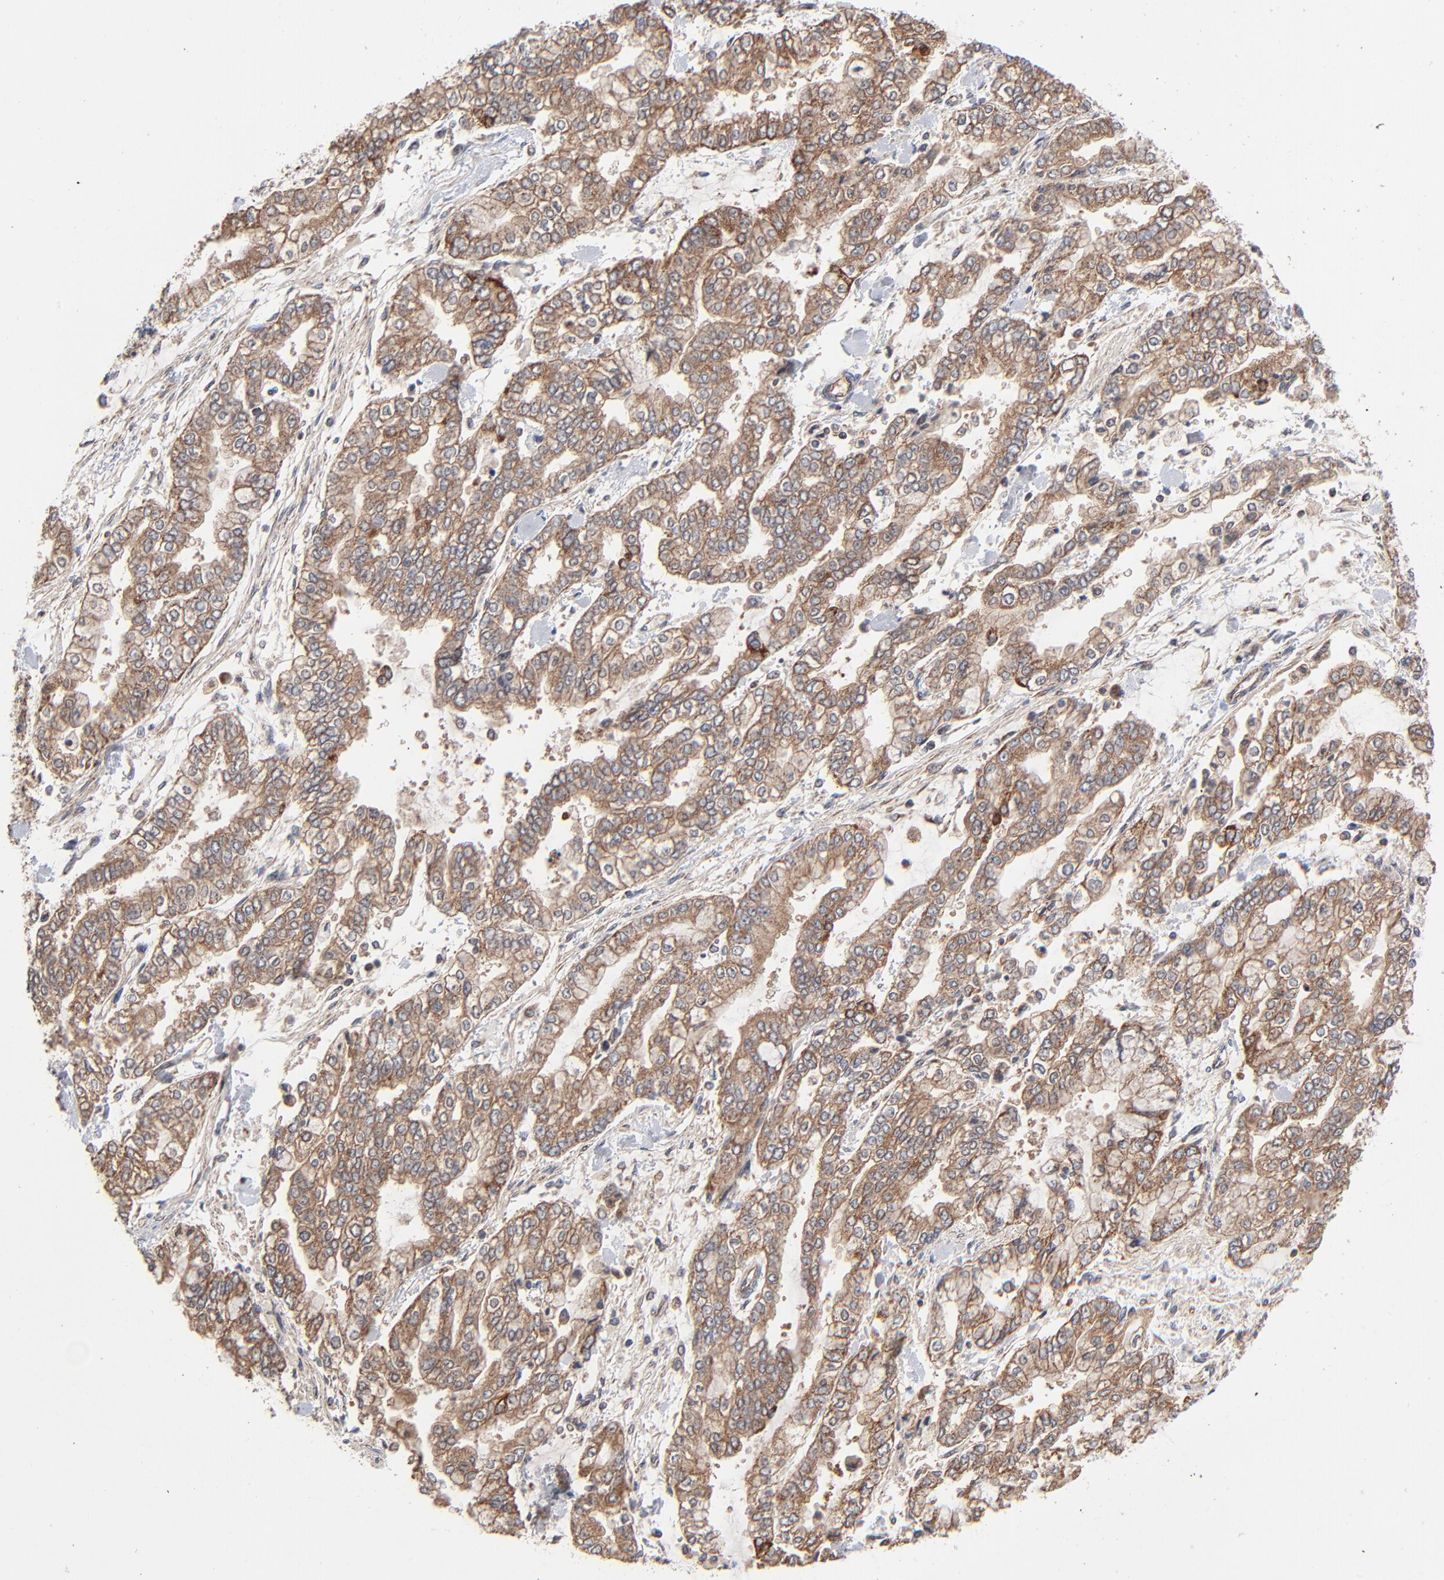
{"staining": {"intensity": "strong", "quantity": ">75%", "location": "cytoplasmic/membranous"}, "tissue": "stomach cancer", "cell_type": "Tumor cells", "image_type": "cancer", "snomed": [{"axis": "morphology", "description": "Normal tissue, NOS"}, {"axis": "morphology", "description": "Adenocarcinoma, NOS"}, {"axis": "topography", "description": "Stomach, upper"}, {"axis": "topography", "description": "Stomach"}], "caption": "Immunohistochemical staining of stomach cancer demonstrates high levels of strong cytoplasmic/membranous staining in about >75% of tumor cells.", "gene": "ABLIM3", "patient": {"sex": "male", "age": 76}}